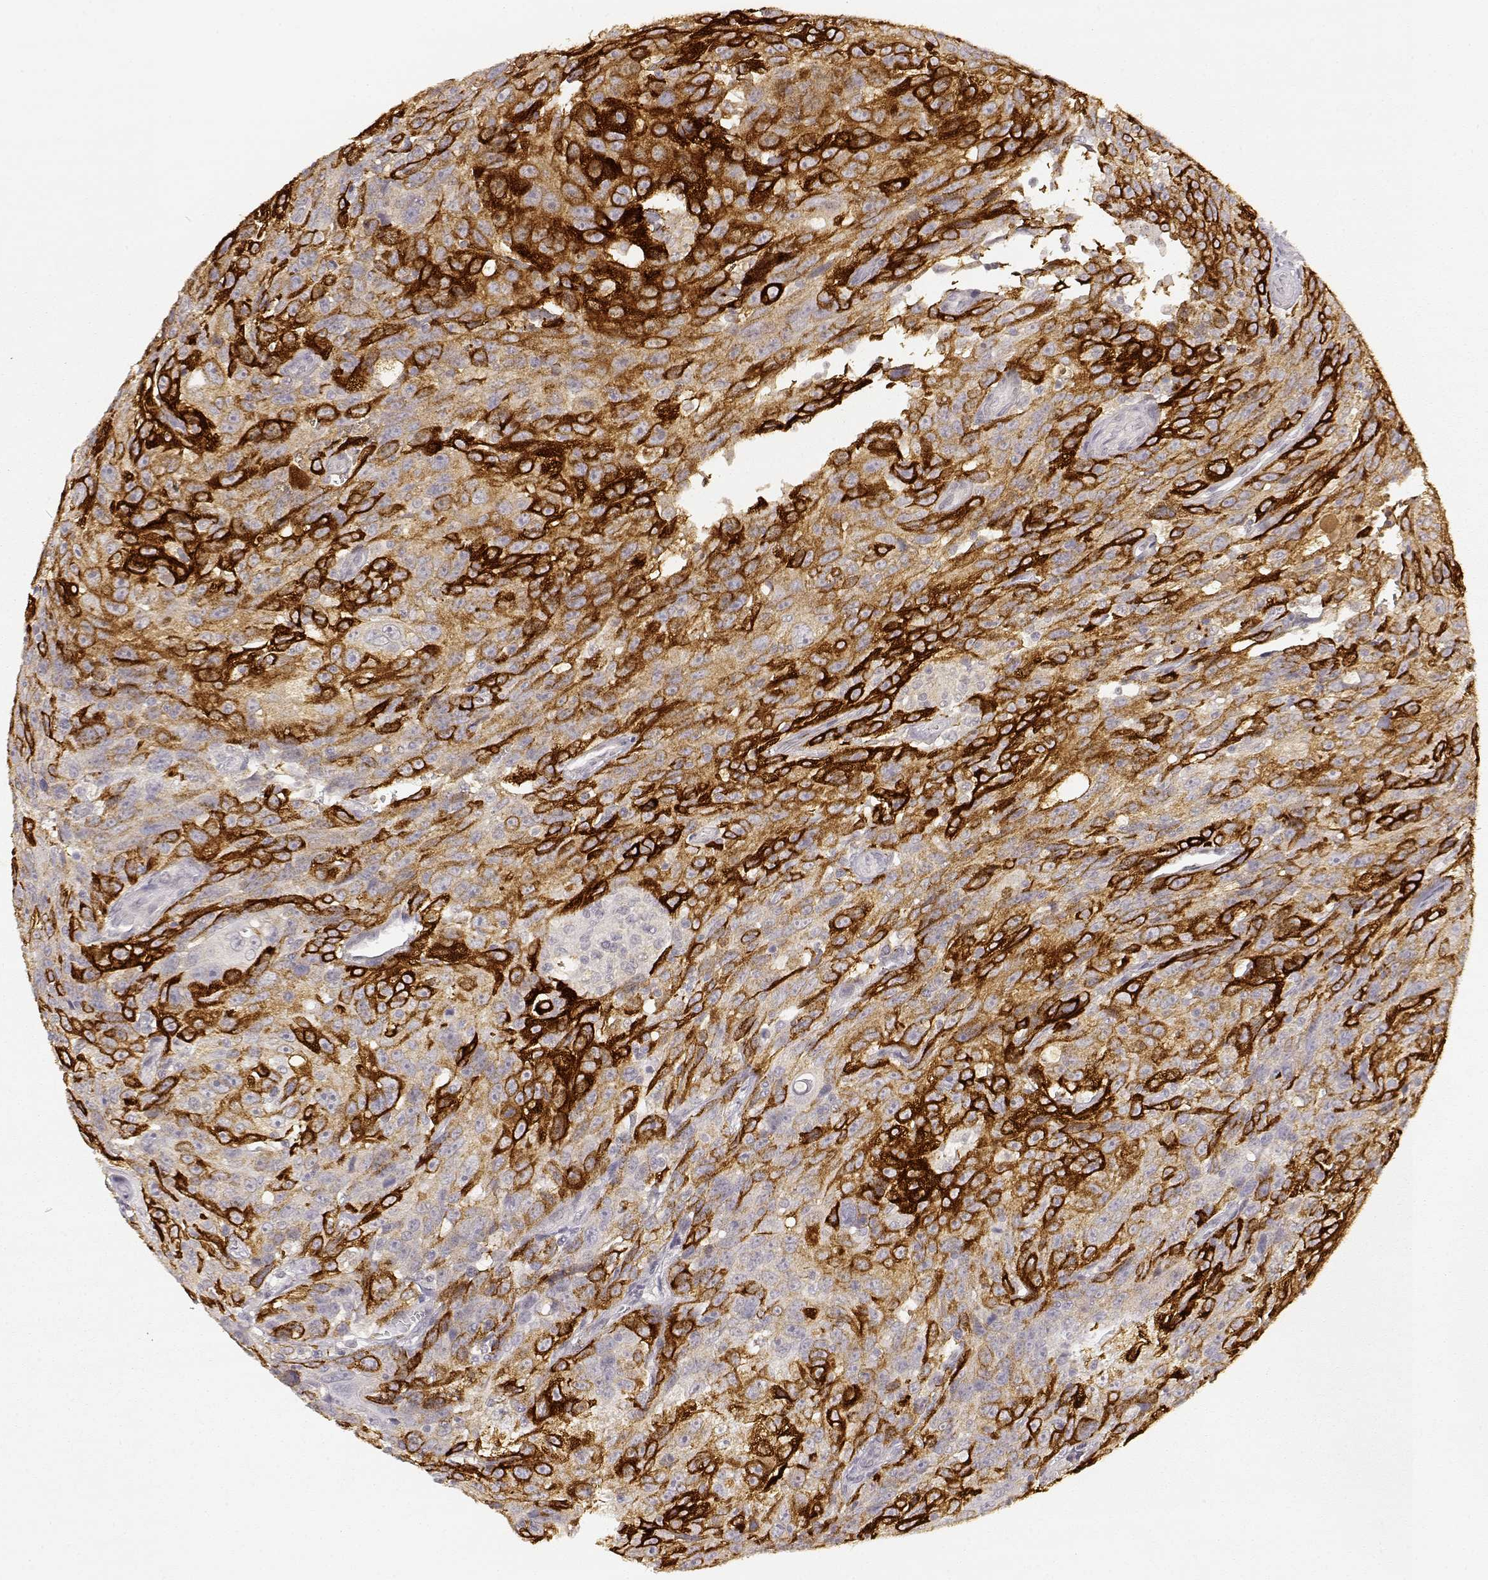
{"staining": {"intensity": "strong", "quantity": ">75%", "location": "cytoplasmic/membranous"}, "tissue": "urothelial cancer", "cell_type": "Tumor cells", "image_type": "cancer", "snomed": [{"axis": "morphology", "description": "Urothelial carcinoma, NOS"}, {"axis": "morphology", "description": "Urothelial carcinoma, High grade"}, {"axis": "topography", "description": "Urinary bladder"}], "caption": "Urothelial cancer stained for a protein demonstrates strong cytoplasmic/membranous positivity in tumor cells. Using DAB (brown) and hematoxylin (blue) stains, captured at high magnification using brightfield microscopy.", "gene": "LAMC2", "patient": {"sex": "female", "age": 73}}